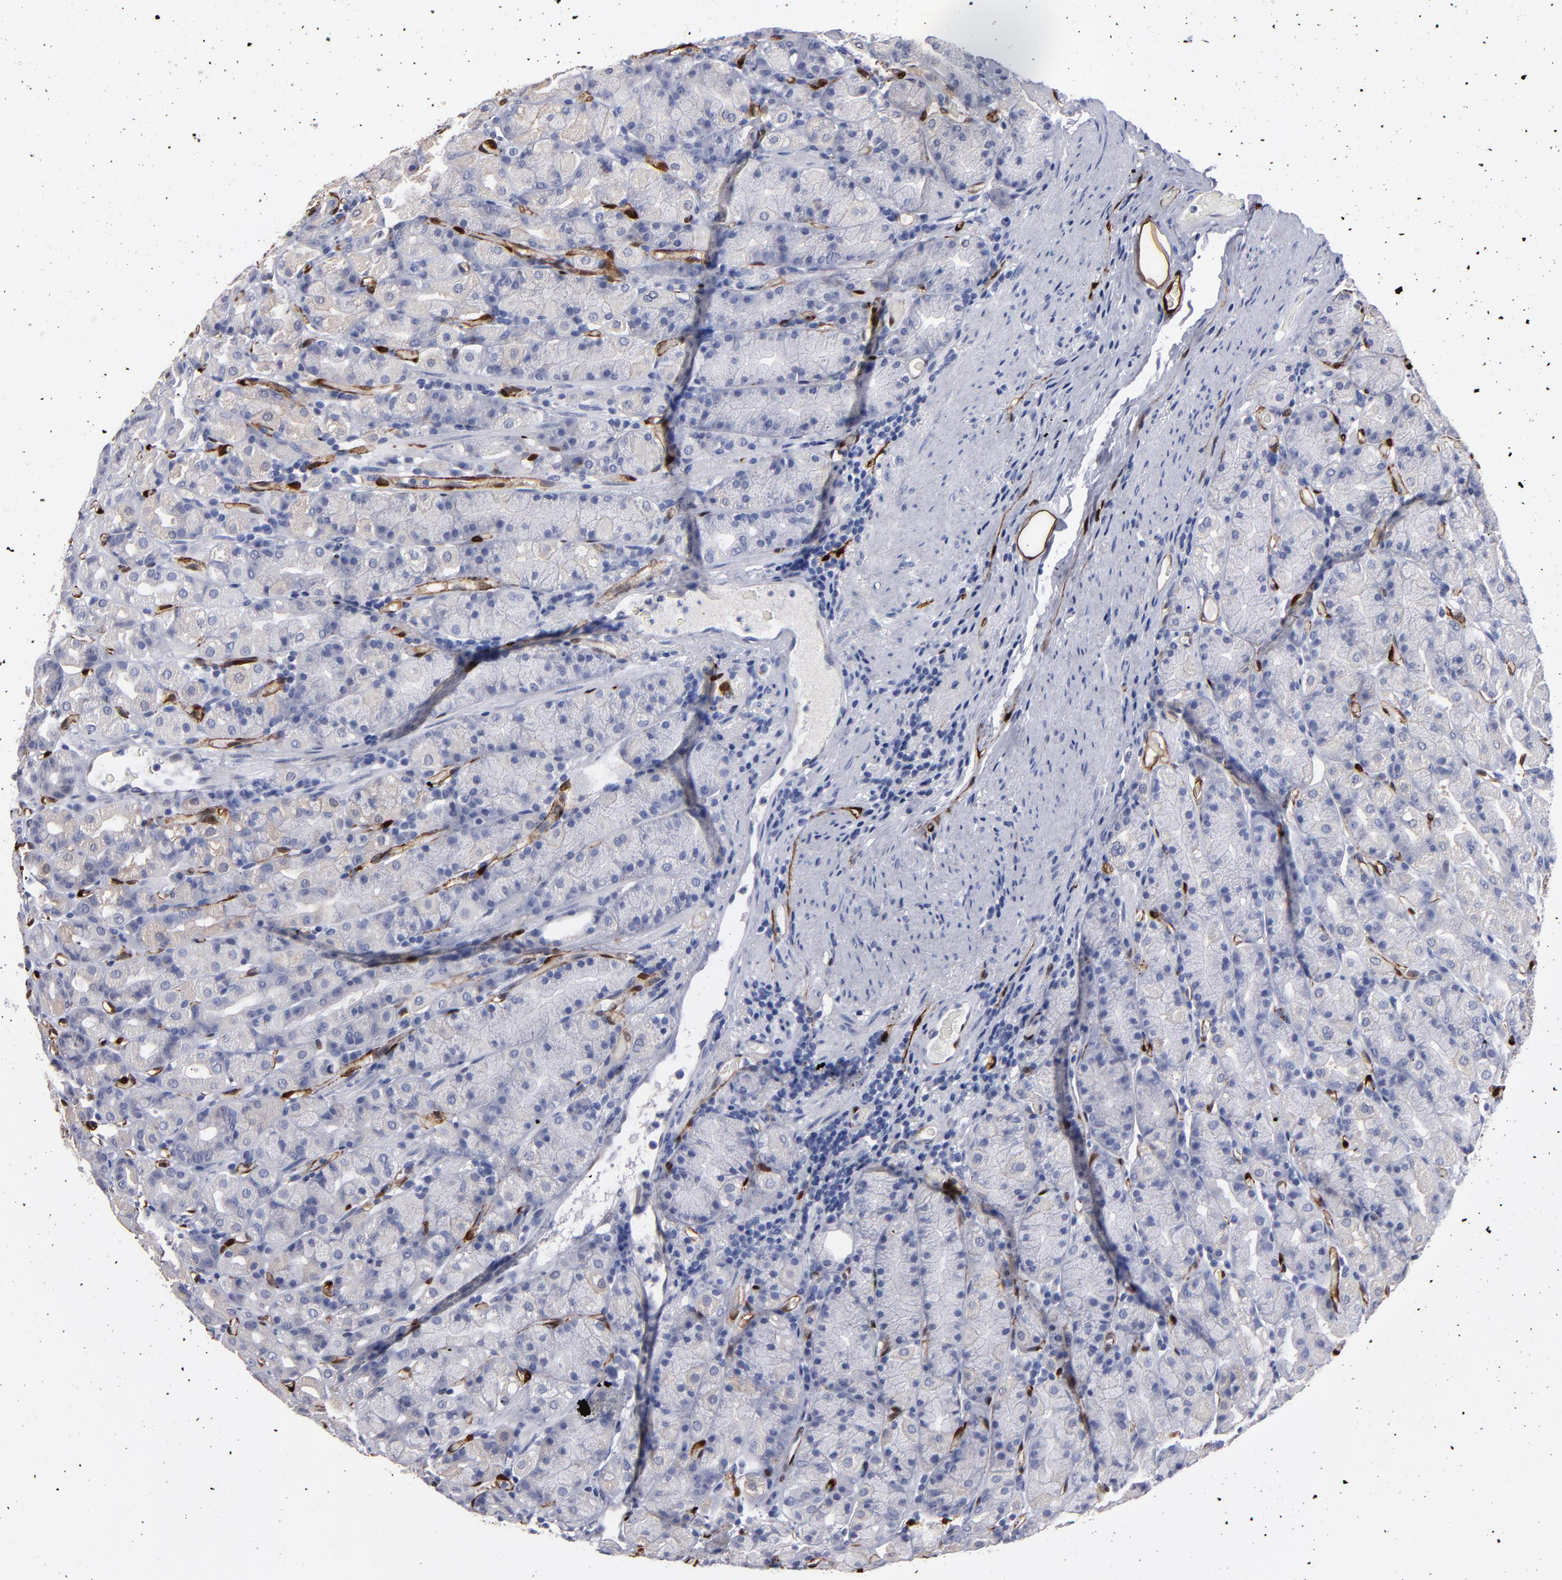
{"staining": {"intensity": "negative", "quantity": "none", "location": "none"}, "tissue": "stomach", "cell_type": "Glandular cells", "image_type": "normal", "snomed": [{"axis": "morphology", "description": "Normal tissue, NOS"}, {"axis": "topography", "description": "Stomach, upper"}], "caption": "Immunohistochemistry (IHC) photomicrograph of unremarkable stomach: stomach stained with DAB (3,3'-diaminobenzidine) displays no significant protein expression in glandular cells.", "gene": "FABP4", "patient": {"sex": "male", "age": 68}}